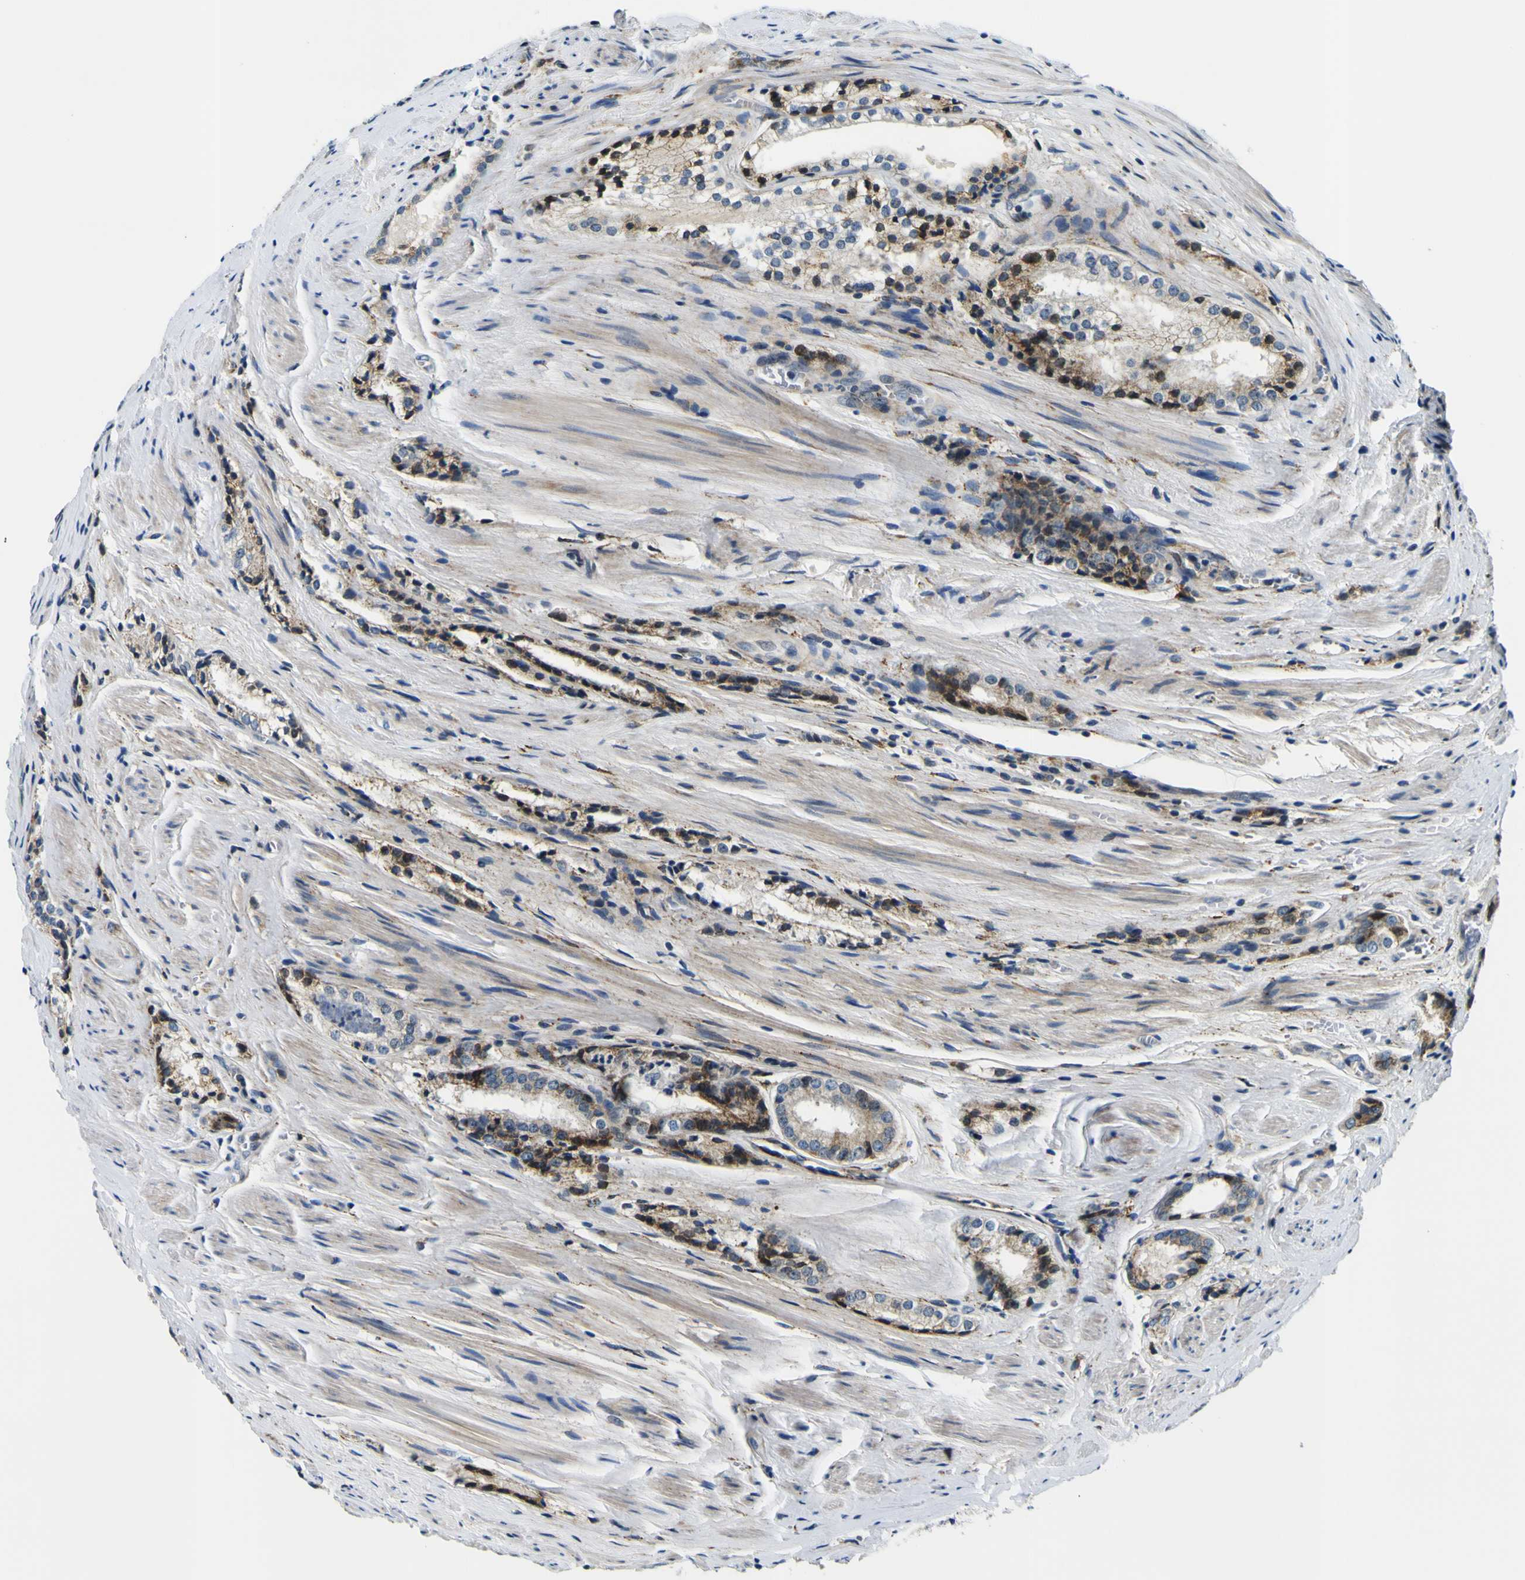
{"staining": {"intensity": "moderate", "quantity": "25%-75%", "location": "cytoplasmic/membranous,nuclear"}, "tissue": "prostate cancer", "cell_type": "Tumor cells", "image_type": "cancer", "snomed": [{"axis": "morphology", "description": "Adenocarcinoma, Low grade"}, {"axis": "topography", "description": "Prostate"}], "caption": "The histopathology image exhibits staining of adenocarcinoma (low-grade) (prostate), revealing moderate cytoplasmic/membranous and nuclear protein expression (brown color) within tumor cells.", "gene": "NLRP3", "patient": {"sex": "male", "age": 60}}